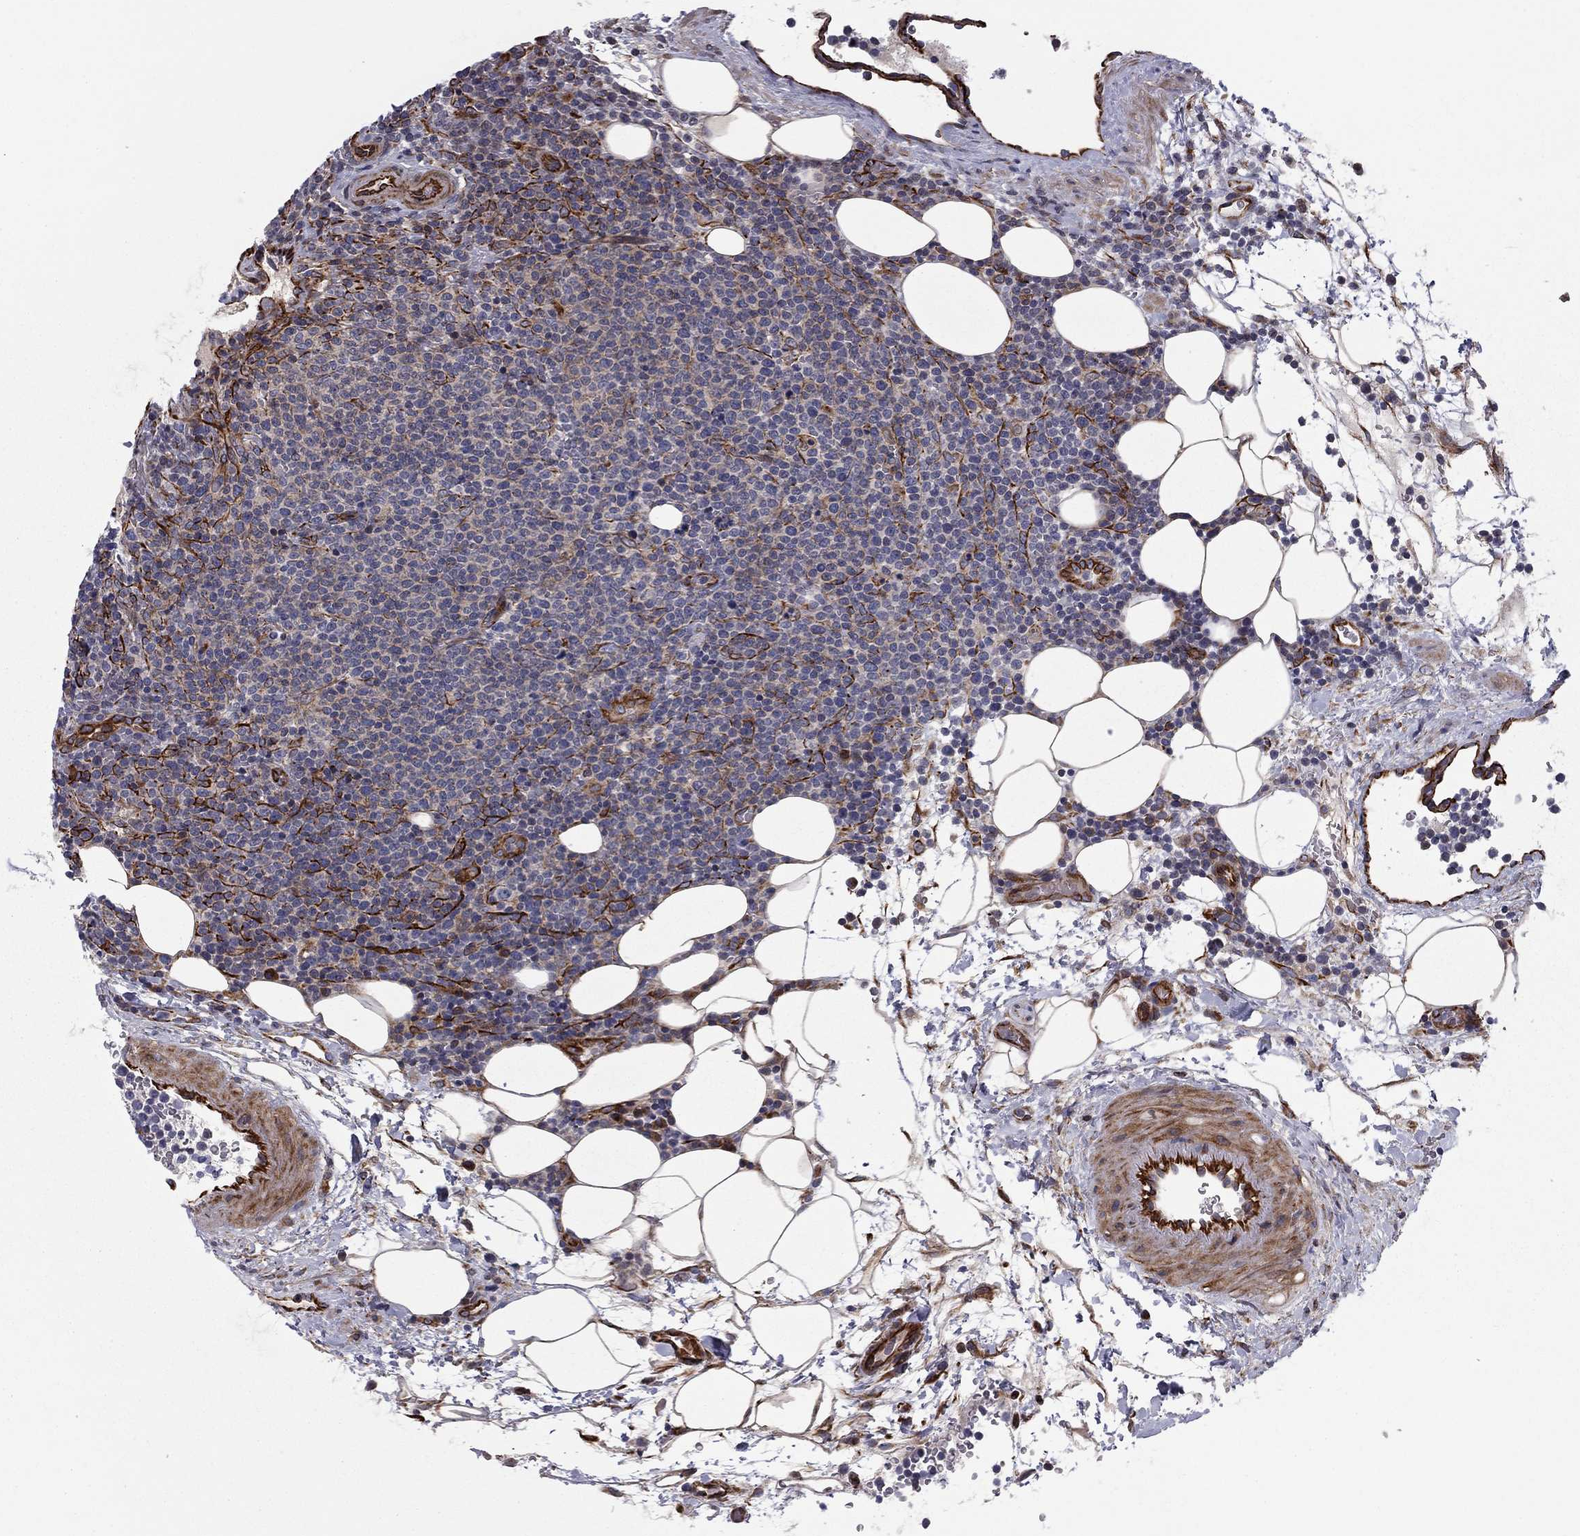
{"staining": {"intensity": "negative", "quantity": "none", "location": "none"}, "tissue": "lymphoma", "cell_type": "Tumor cells", "image_type": "cancer", "snomed": [{"axis": "morphology", "description": "Malignant lymphoma, non-Hodgkin's type, High grade"}, {"axis": "topography", "description": "Lymph node"}], "caption": "Tumor cells show no significant protein expression in high-grade malignant lymphoma, non-Hodgkin's type.", "gene": "CLSTN1", "patient": {"sex": "male", "age": 61}}